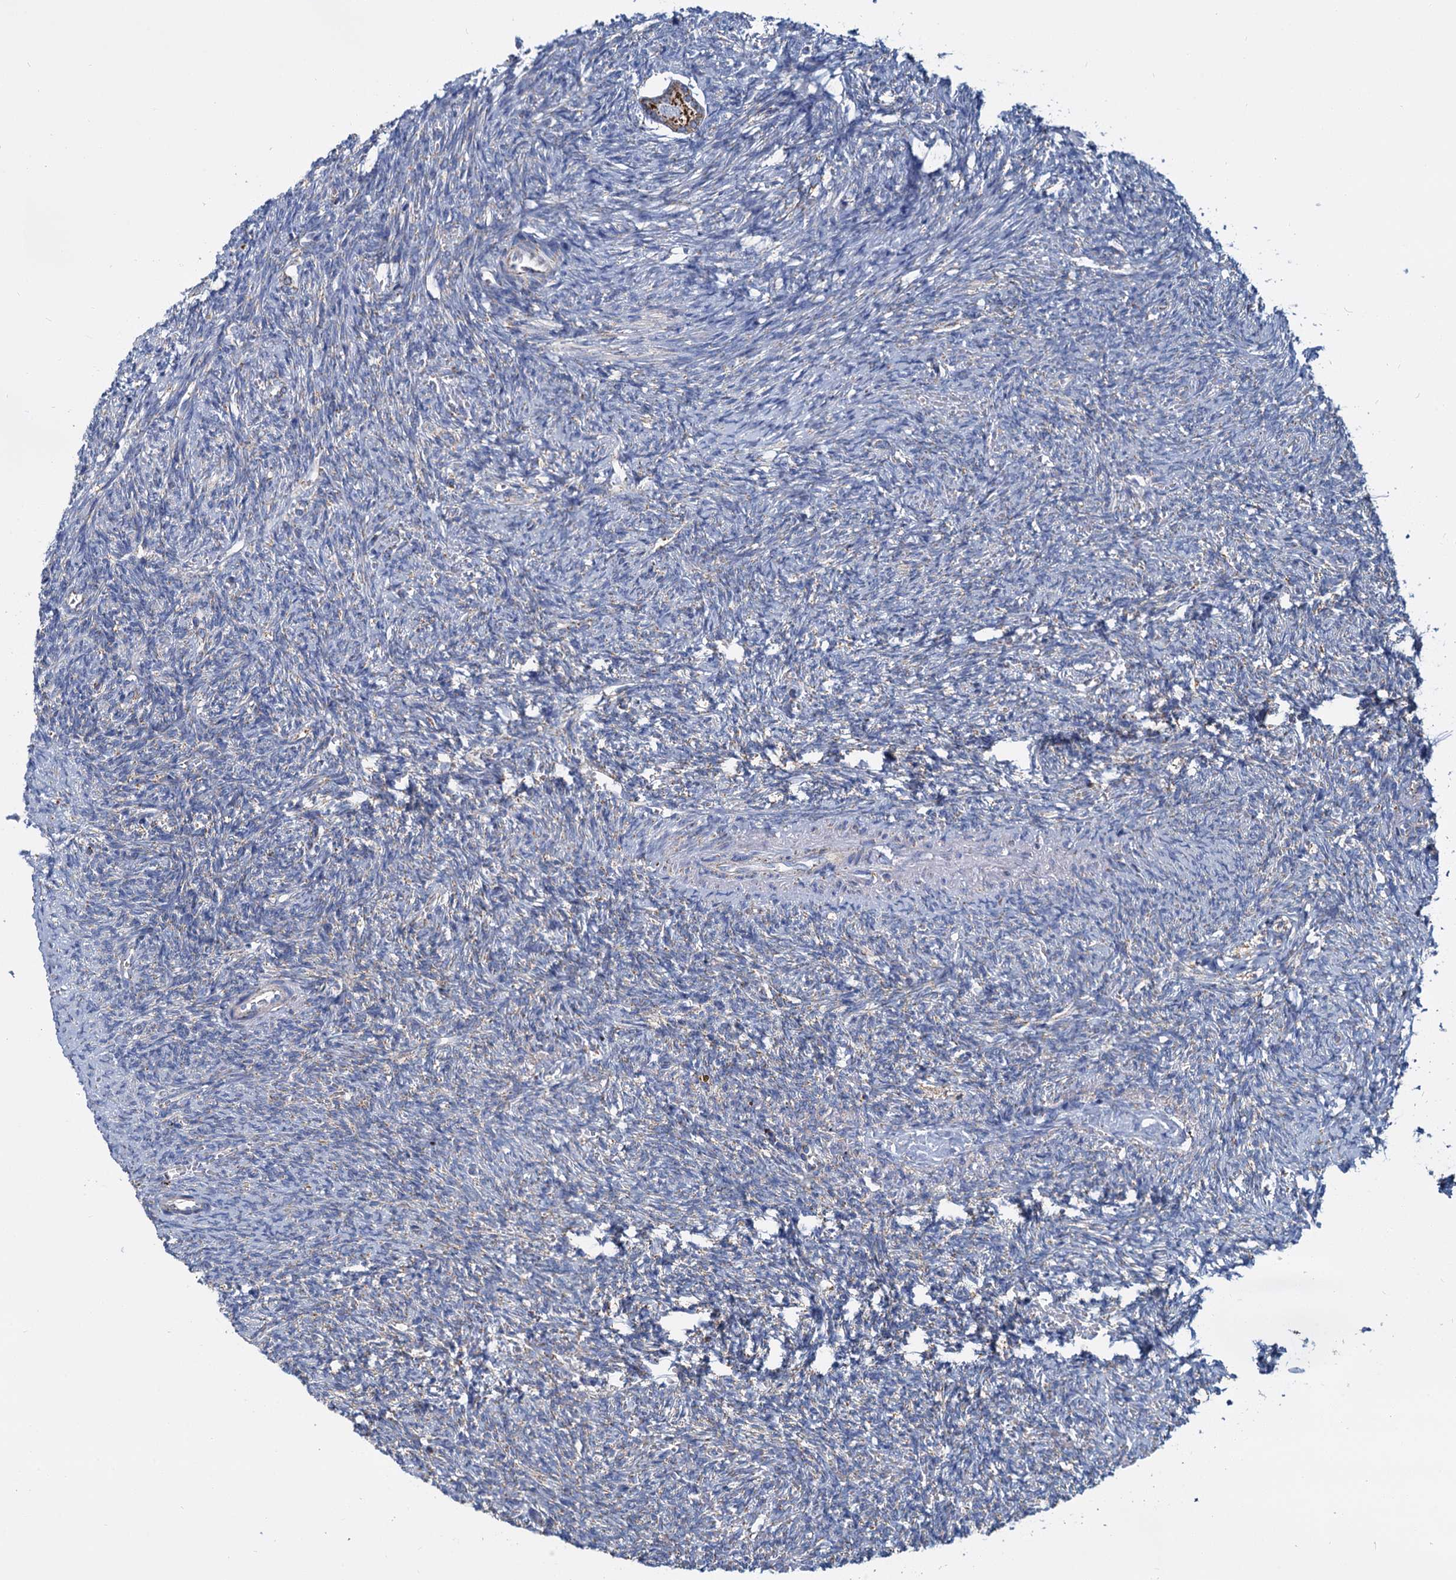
{"staining": {"intensity": "moderate", "quantity": ">75%", "location": "cytoplasmic/membranous"}, "tissue": "ovary", "cell_type": "Follicle cells", "image_type": "normal", "snomed": [{"axis": "morphology", "description": "Normal tissue, NOS"}, {"axis": "topography", "description": "Ovary"}], "caption": "Immunohistochemical staining of benign human ovary displays >75% levels of moderate cytoplasmic/membranous protein staining in approximately >75% of follicle cells. (DAB IHC with brightfield microscopy, high magnification).", "gene": "CCP110", "patient": {"sex": "female", "age": 41}}